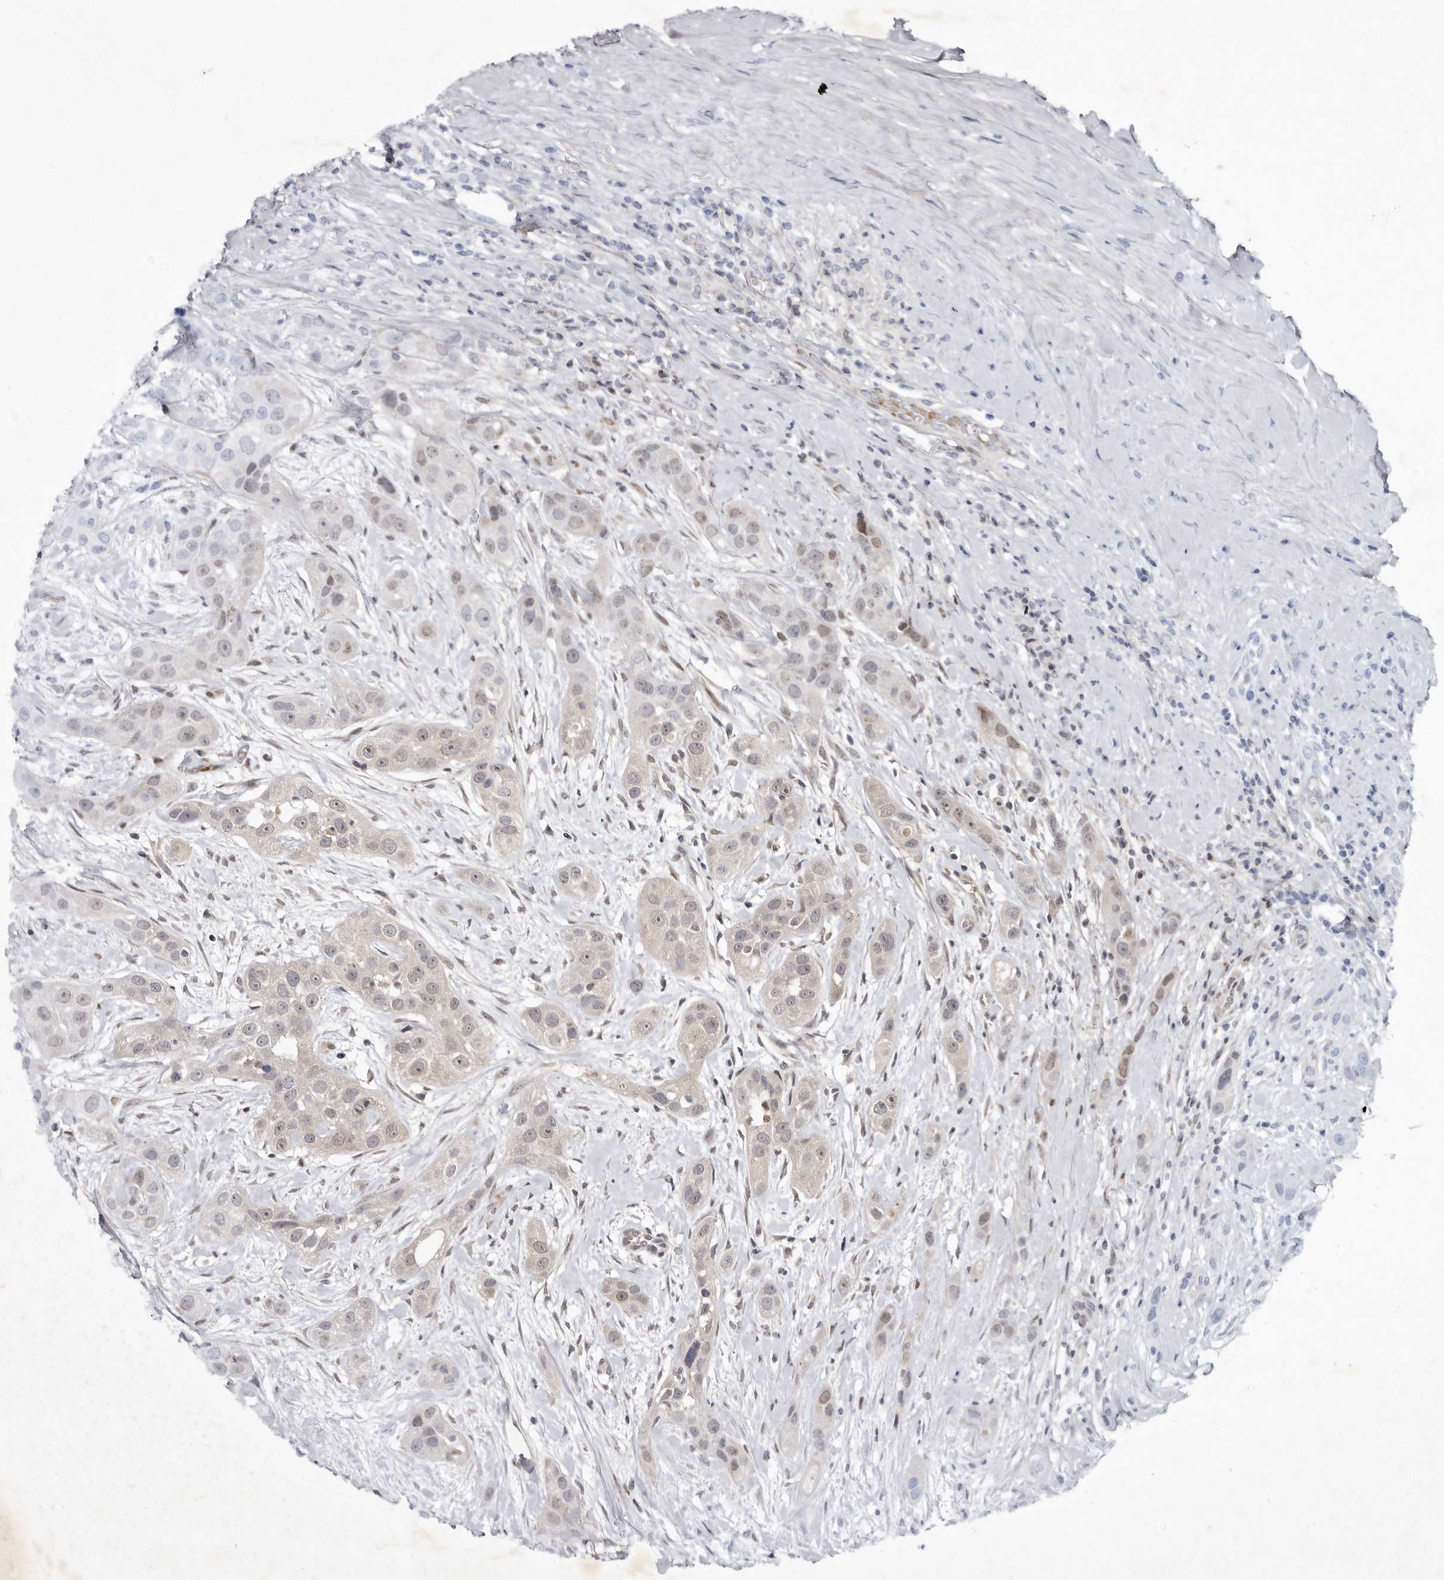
{"staining": {"intensity": "weak", "quantity": "<25%", "location": "cytoplasmic/membranous,nuclear"}, "tissue": "head and neck cancer", "cell_type": "Tumor cells", "image_type": "cancer", "snomed": [{"axis": "morphology", "description": "Normal tissue, NOS"}, {"axis": "morphology", "description": "Squamous cell carcinoma, NOS"}, {"axis": "topography", "description": "Skeletal muscle"}, {"axis": "topography", "description": "Head-Neck"}], "caption": "This is an immunohistochemistry photomicrograph of human head and neck cancer. There is no expression in tumor cells.", "gene": "ABL1", "patient": {"sex": "male", "age": 51}}